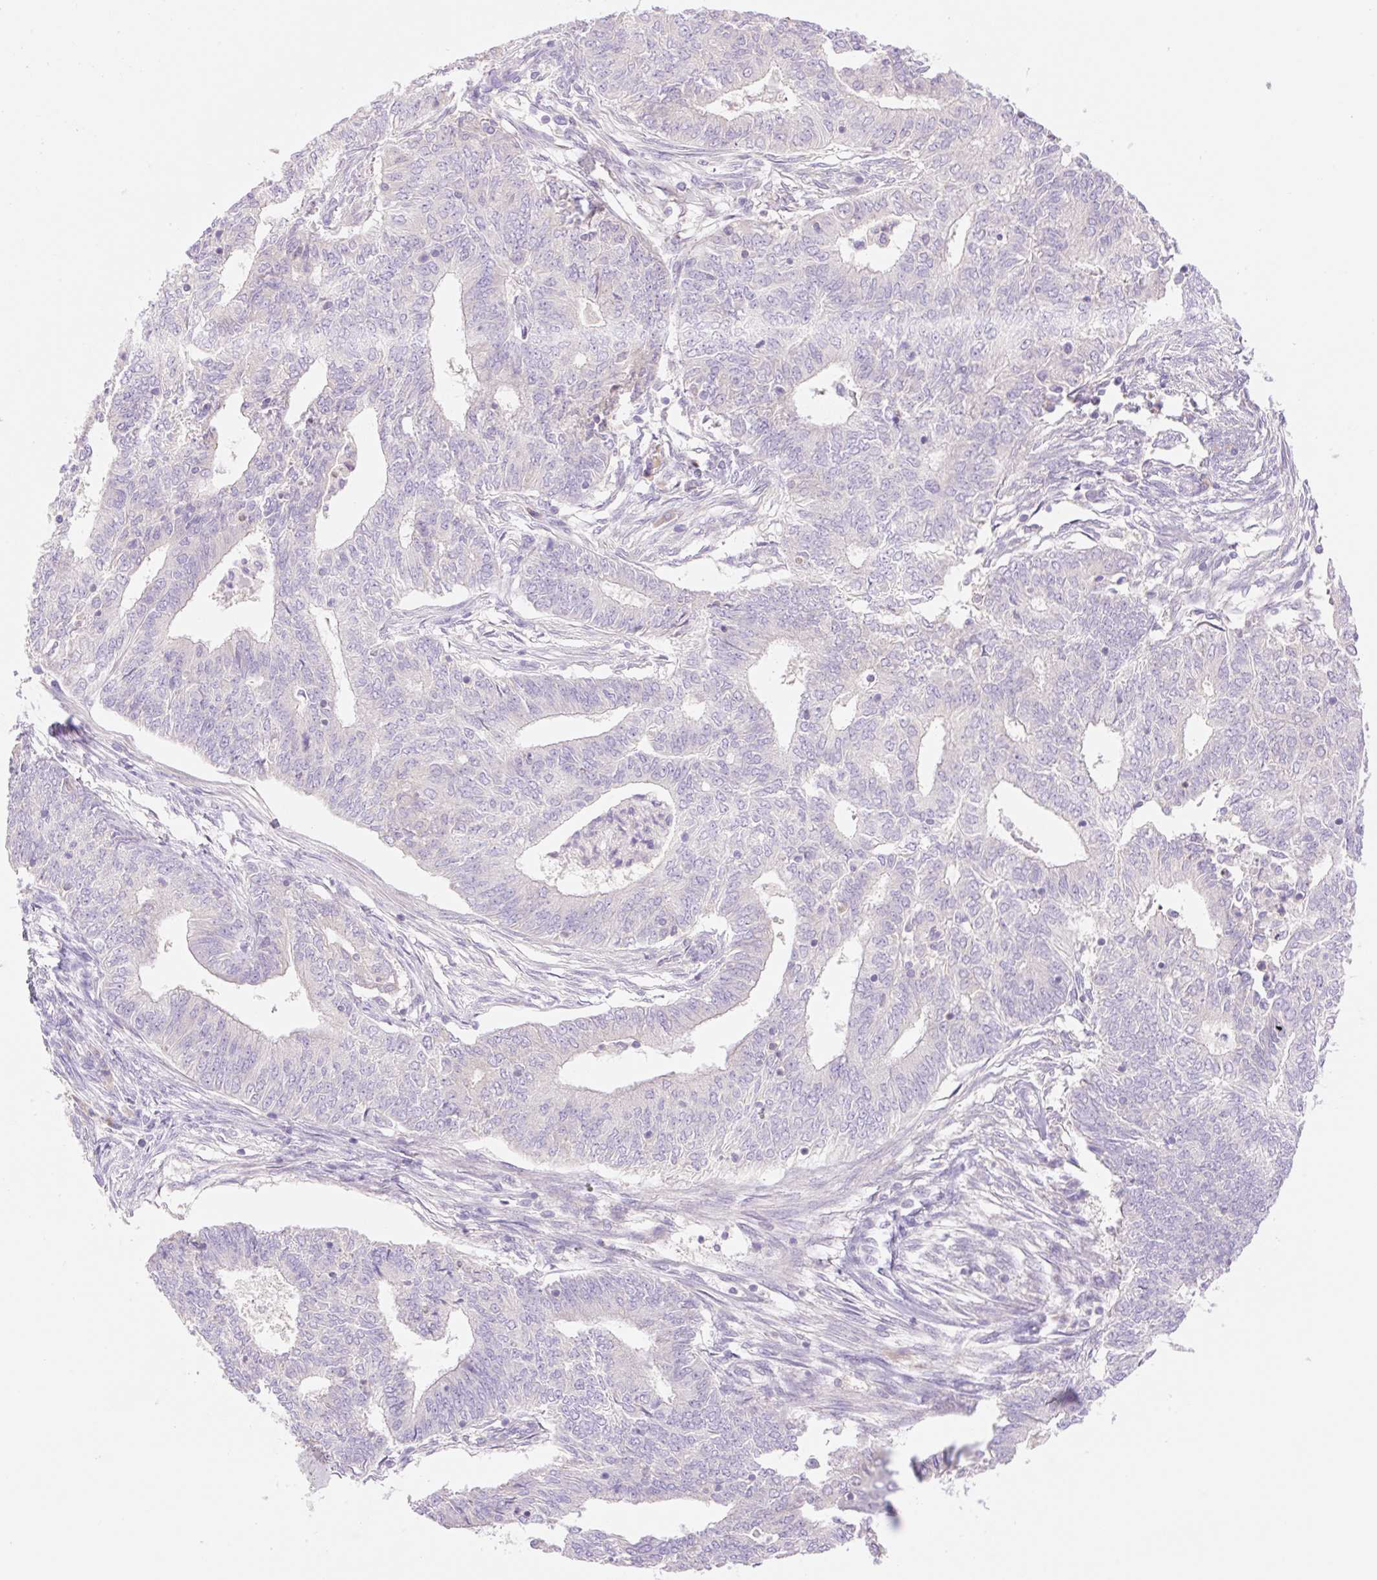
{"staining": {"intensity": "negative", "quantity": "none", "location": "none"}, "tissue": "endometrial cancer", "cell_type": "Tumor cells", "image_type": "cancer", "snomed": [{"axis": "morphology", "description": "Adenocarcinoma, NOS"}, {"axis": "topography", "description": "Endometrium"}], "caption": "Immunohistochemistry image of neoplastic tissue: human endometrial cancer stained with DAB displays no significant protein positivity in tumor cells. The staining is performed using DAB (3,3'-diaminobenzidine) brown chromogen with nuclei counter-stained in using hematoxylin.", "gene": "DENND5A", "patient": {"sex": "female", "age": 62}}